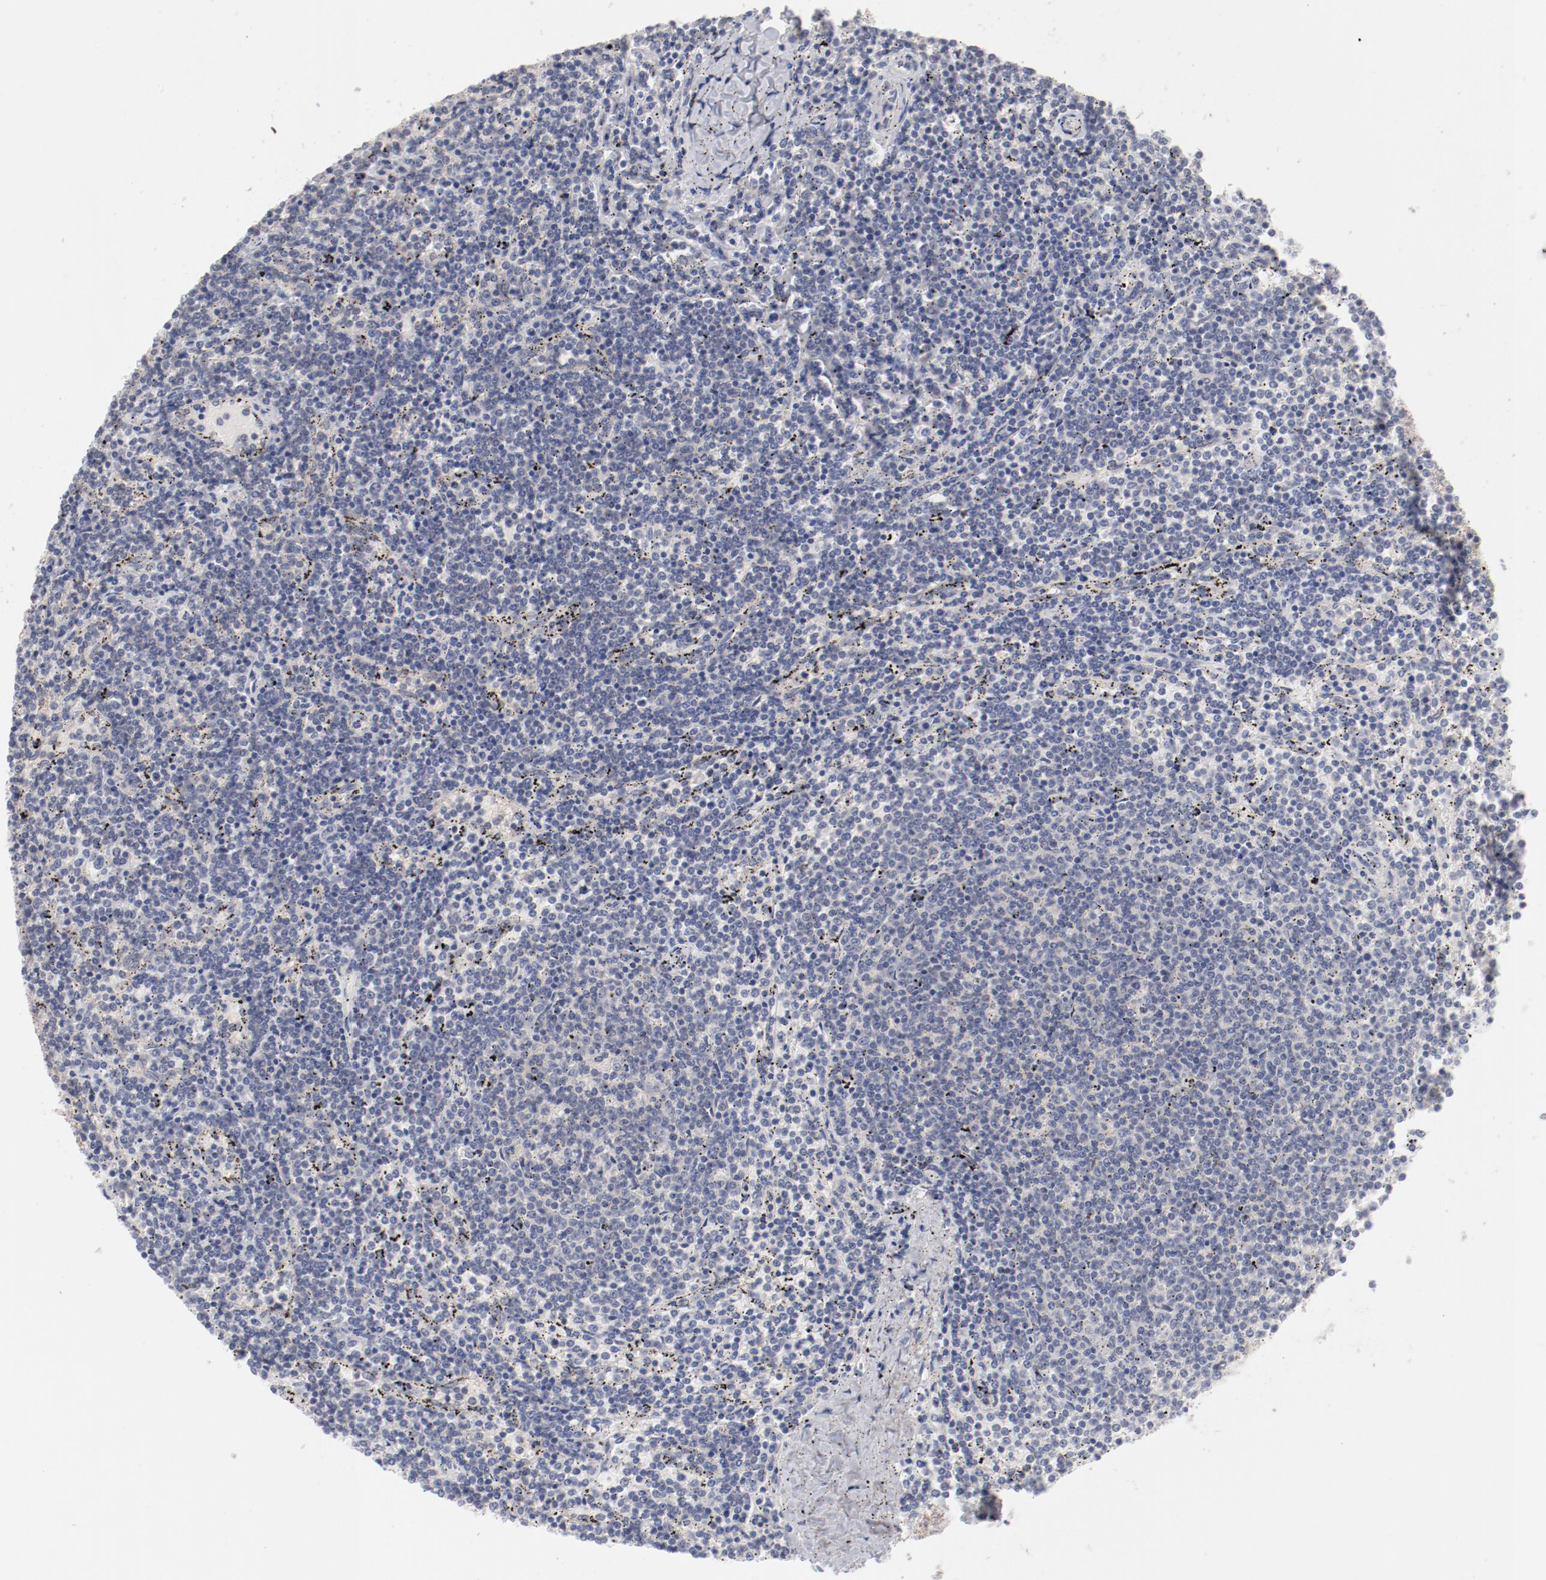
{"staining": {"intensity": "negative", "quantity": "none", "location": "none"}, "tissue": "lymphoma", "cell_type": "Tumor cells", "image_type": "cancer", "snomed": [{"axis": "morphology", "description": "Malignant lymphoma, non-Hodgkin's type, Low grade"}, {"axis": "topography", "description": "Spleen"}], "caption": "This is an IHC photomicrograph of malignant lymphoma, non-Hodgkin's type (low-grade). There is no expression in tumor cells.", "gene": "SH3BGR", "patient": {"sex": "female", "age": 50}}